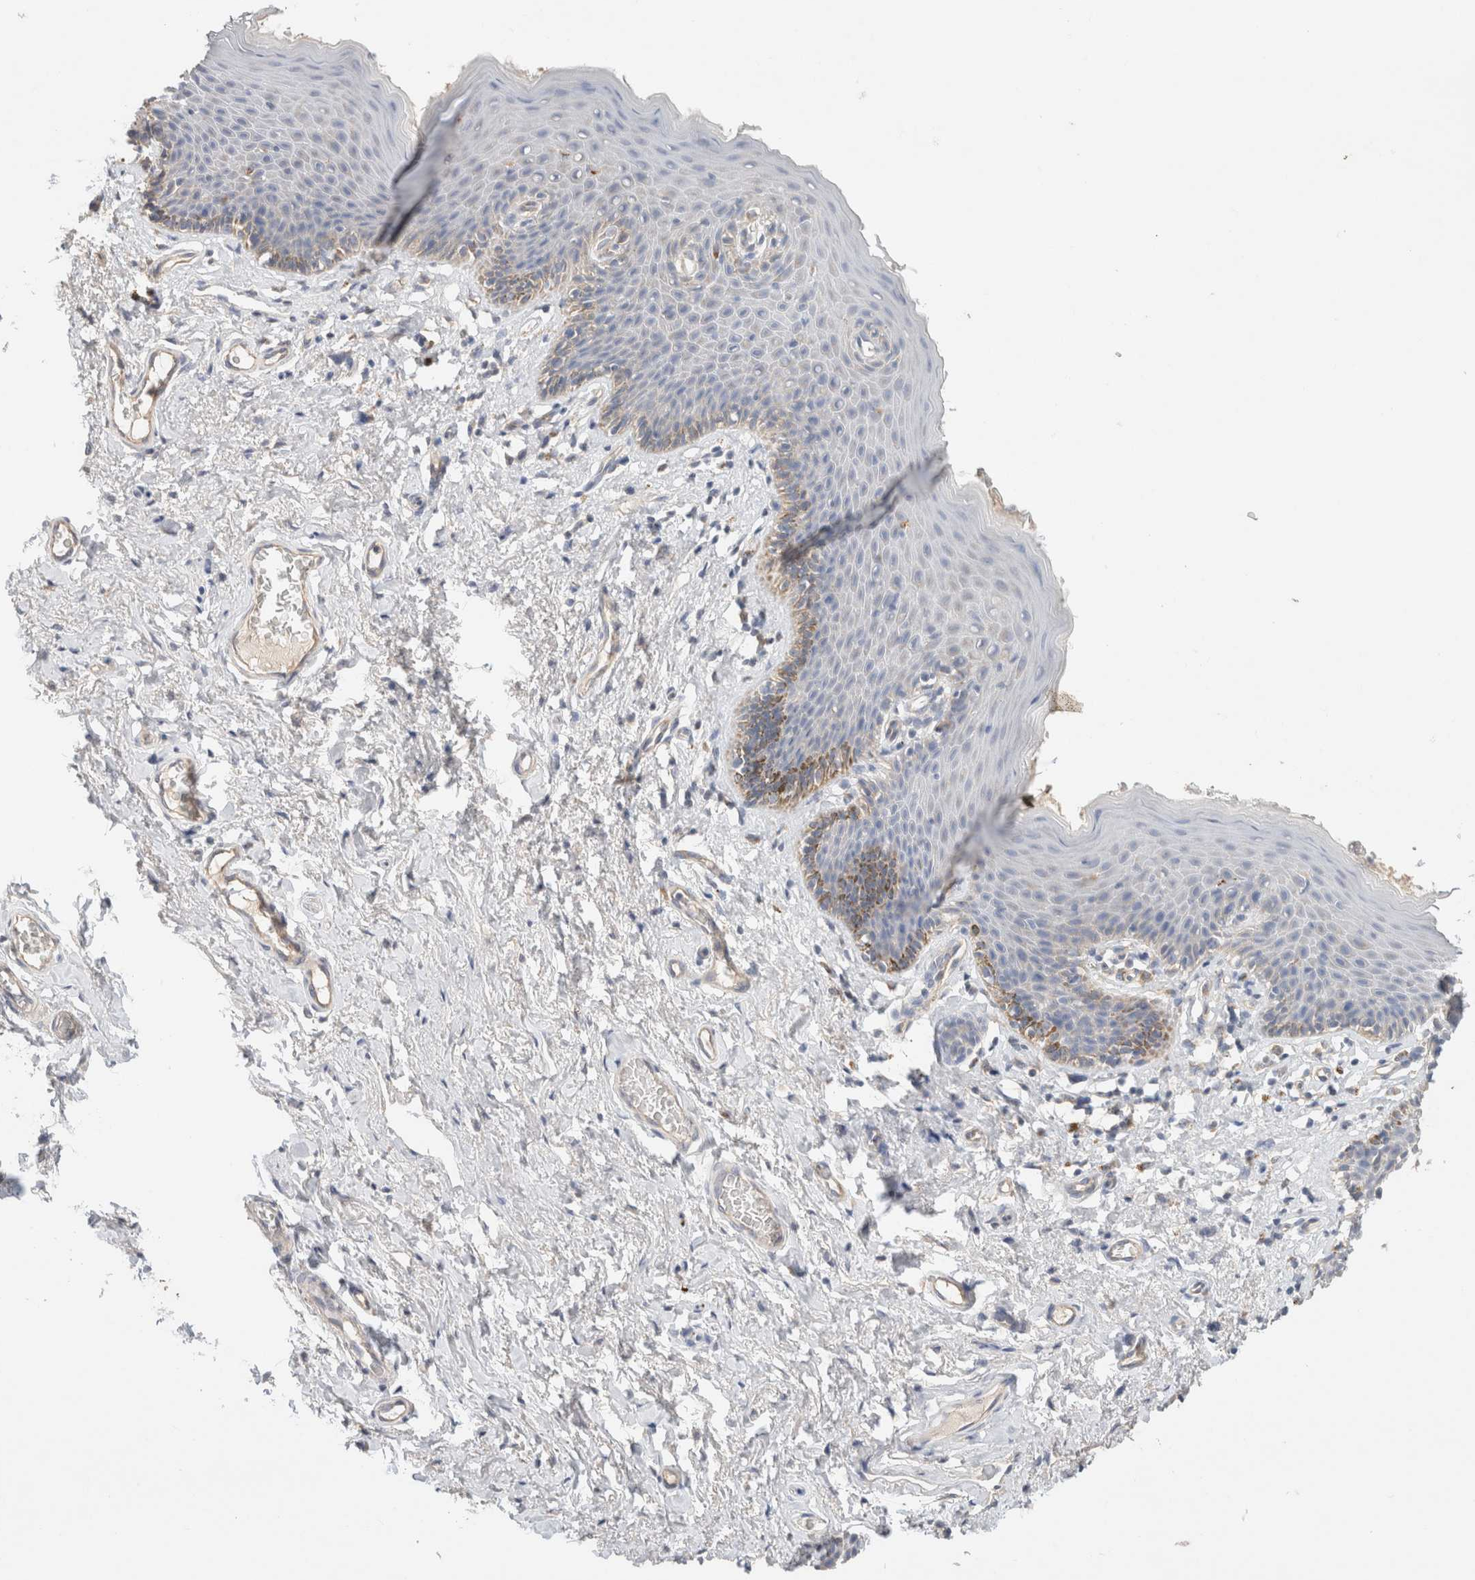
{"staining": {"intensity": "moderate", "quantity": "<25%", "location": "cytoplasmic/membranous"}, "tissue": "skin", "cell_type": "Epidermal cells", "image_type": "normal", "snomed": [{"axis": "morphology", "description": "Normal tissue, NOS"}, {"axis": "topography", "description": "Vulva"}], "caption": "Skin stained with immunohistochemistry exhibits moderate cytoplasmic/membranous staining in about <25% of epidermal cells. (Stains: DAB (3,3'-diaminobenzidine) in brown, nuclei in blue, Microscopy: brightfield microscopy at high magnification).", "gene": "B3GNTL1", "patient": {"sex": "female", "age": 66}}